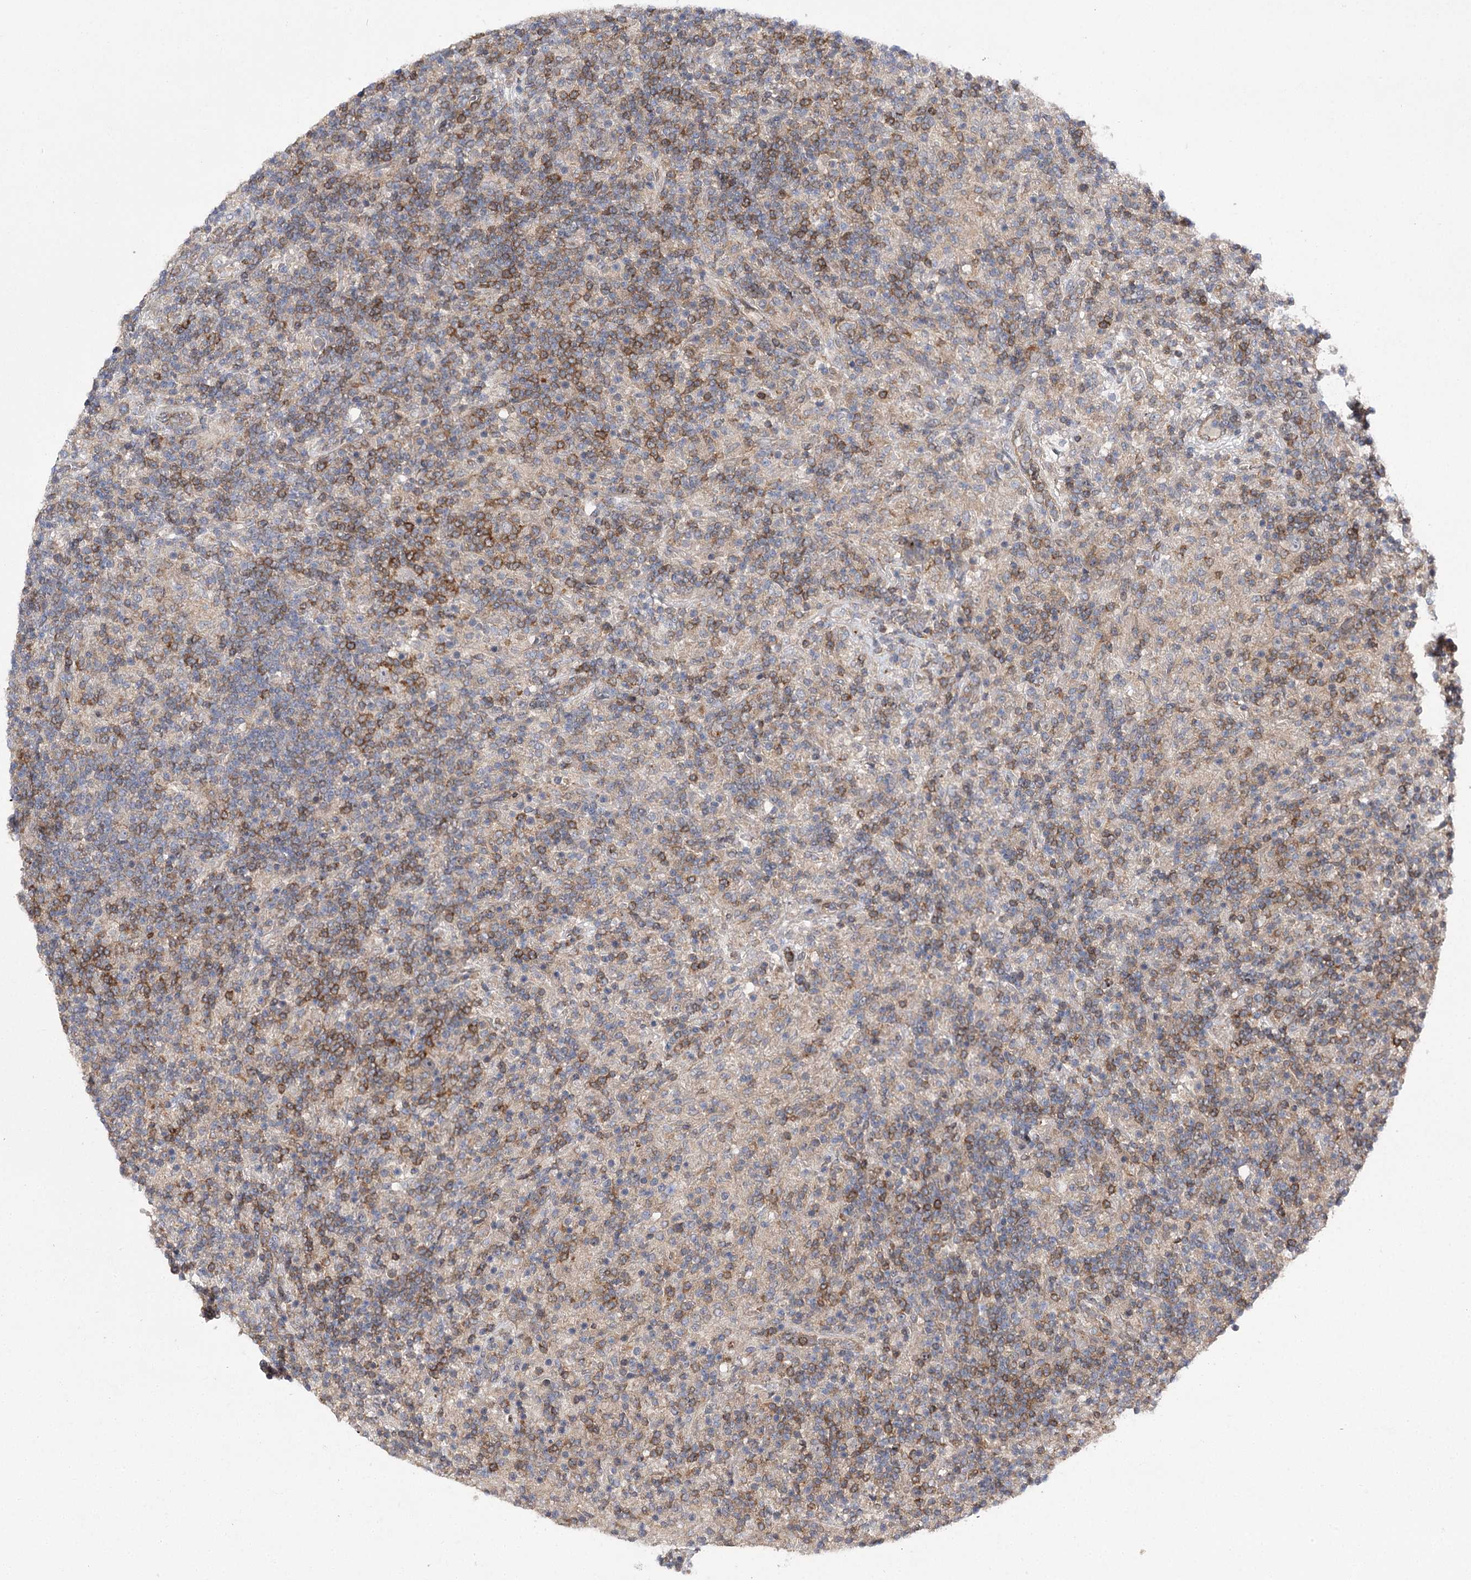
{"staining": {"intensity": "weak", "quantity": "<25%", "location": "cytoplasmic/membranous"}, "tissue": "lymphoma", "cell_type": "Tumor cells", "image_type": "cancer", "snomed": [{"axis": "morphology", "description": "Hodgkin's disease, NOS"}, {"axis": "topography", "description": "Lymph node"}], "caption": "Immunohistochemistry image of neoplastic tissue: Hodgkin's disease stained with DAB (3,3'-diaminobenzidine) shows no significant protein positivity in tumor cells.", "gene": "BCR", "patient": {"sex": "male", "age": 70}}